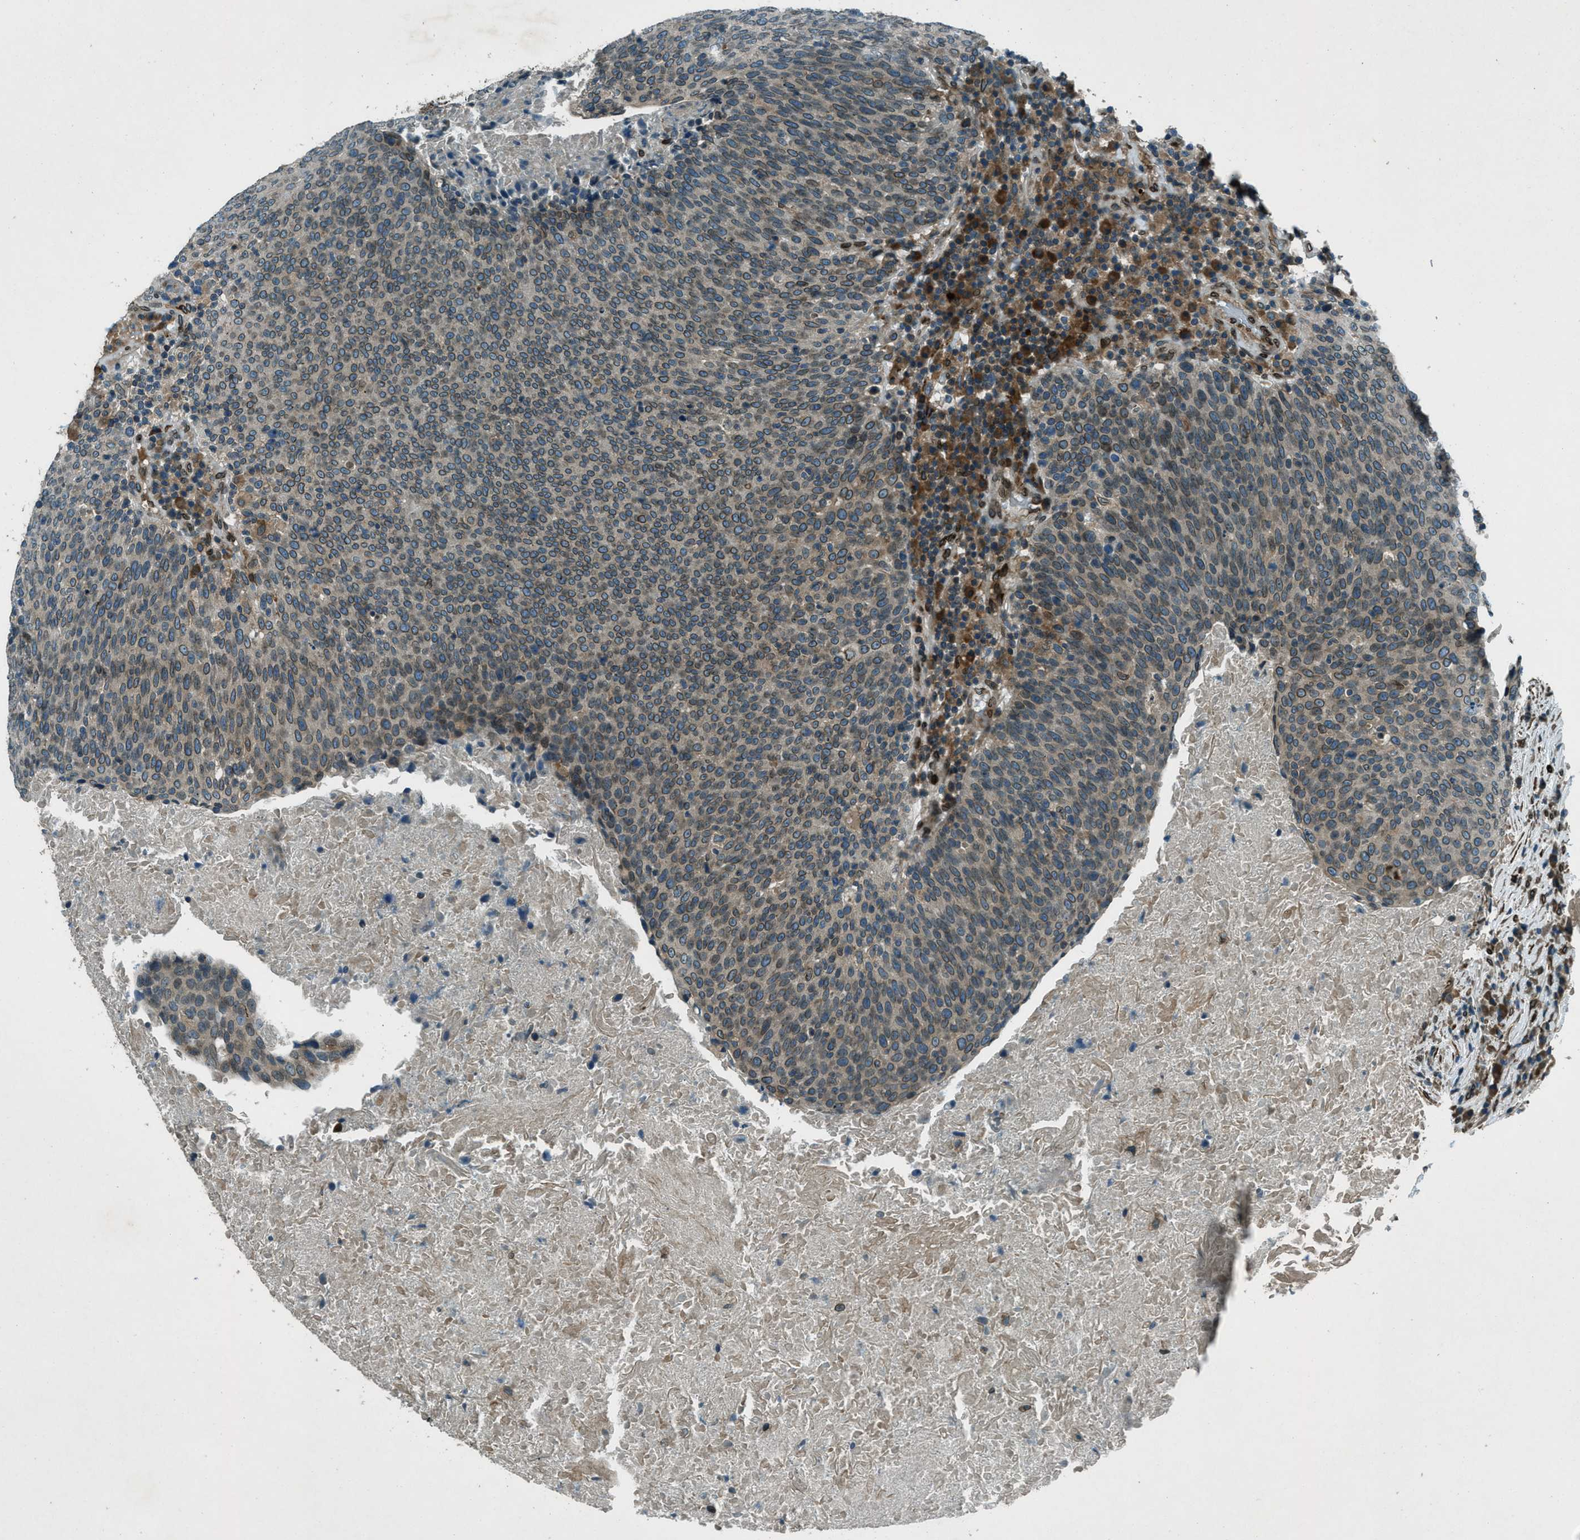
{"staining": {"intensity": "moderate", "quantity": ">75%", "location": "cytoplasmic/membranous,nuclear"}, "tissue": "head and neck cancer", "cell_type": "Tumor cells", "image_type": "cancer", "snomed": [{"axis": "morphology", "description": "Squamous cell carcinoma, NOS"}, {"axis": "morphology", "description": "Squamous cell carcinoma, metastatic, NOS"}, {"axis": "topography", "description": "Lymph node"}, {"axis": "topography", "description": "Head-Neck"}], "caption": "A high-resolution photomicrograph shows immunohistochemistry (IHC) staining of head and neck cancer (squamous cell carcinoma), which displays moderate cytoplasmic/membranous and nuclear expression in about >75% of tumor cells.", "gene": "LEMD2", "patient": {"sex": "male", "age": 62}}